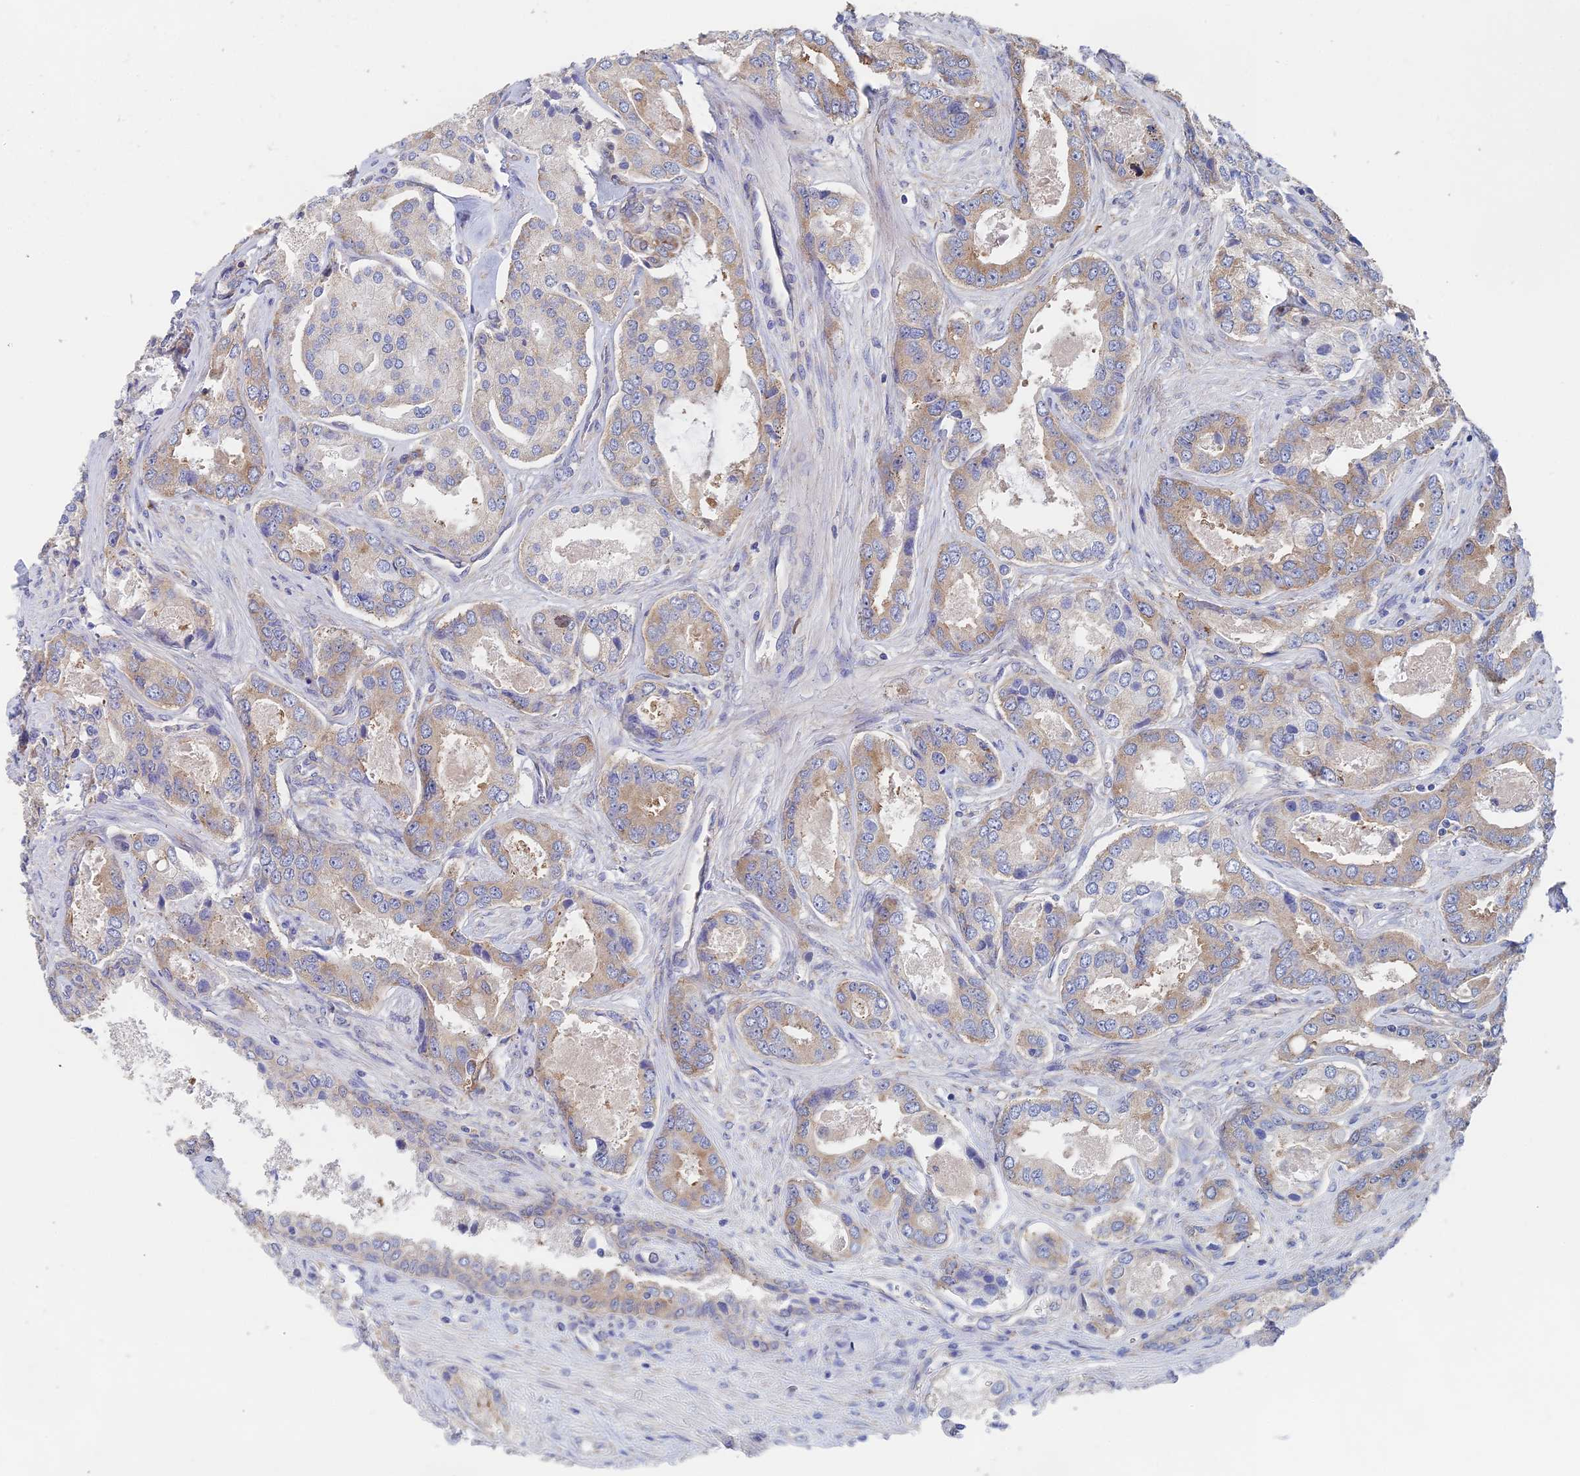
{"staining": {"intensity": "moderate", "quantity": "25%-75%", "location": "cytoplasmic/membranous"}, "tissue": "prostate cancer", "cell_type": "Tumor cells", "image_type": "cancer", "snomed": [{"axis": "morphology", "description": "Adenocarcinoma, Low grade"}, {"axis": "topography", "description": "Prostate"}], "caption": "Prostate low-grade adenocarcinoma stained for a protein (brown) reveals moderate cytoplasmic/membranous positive expression in about 25%-75% of tumor cells.", "gene": "ELOF1", "patient": {"sex": "male", "age": 68}}